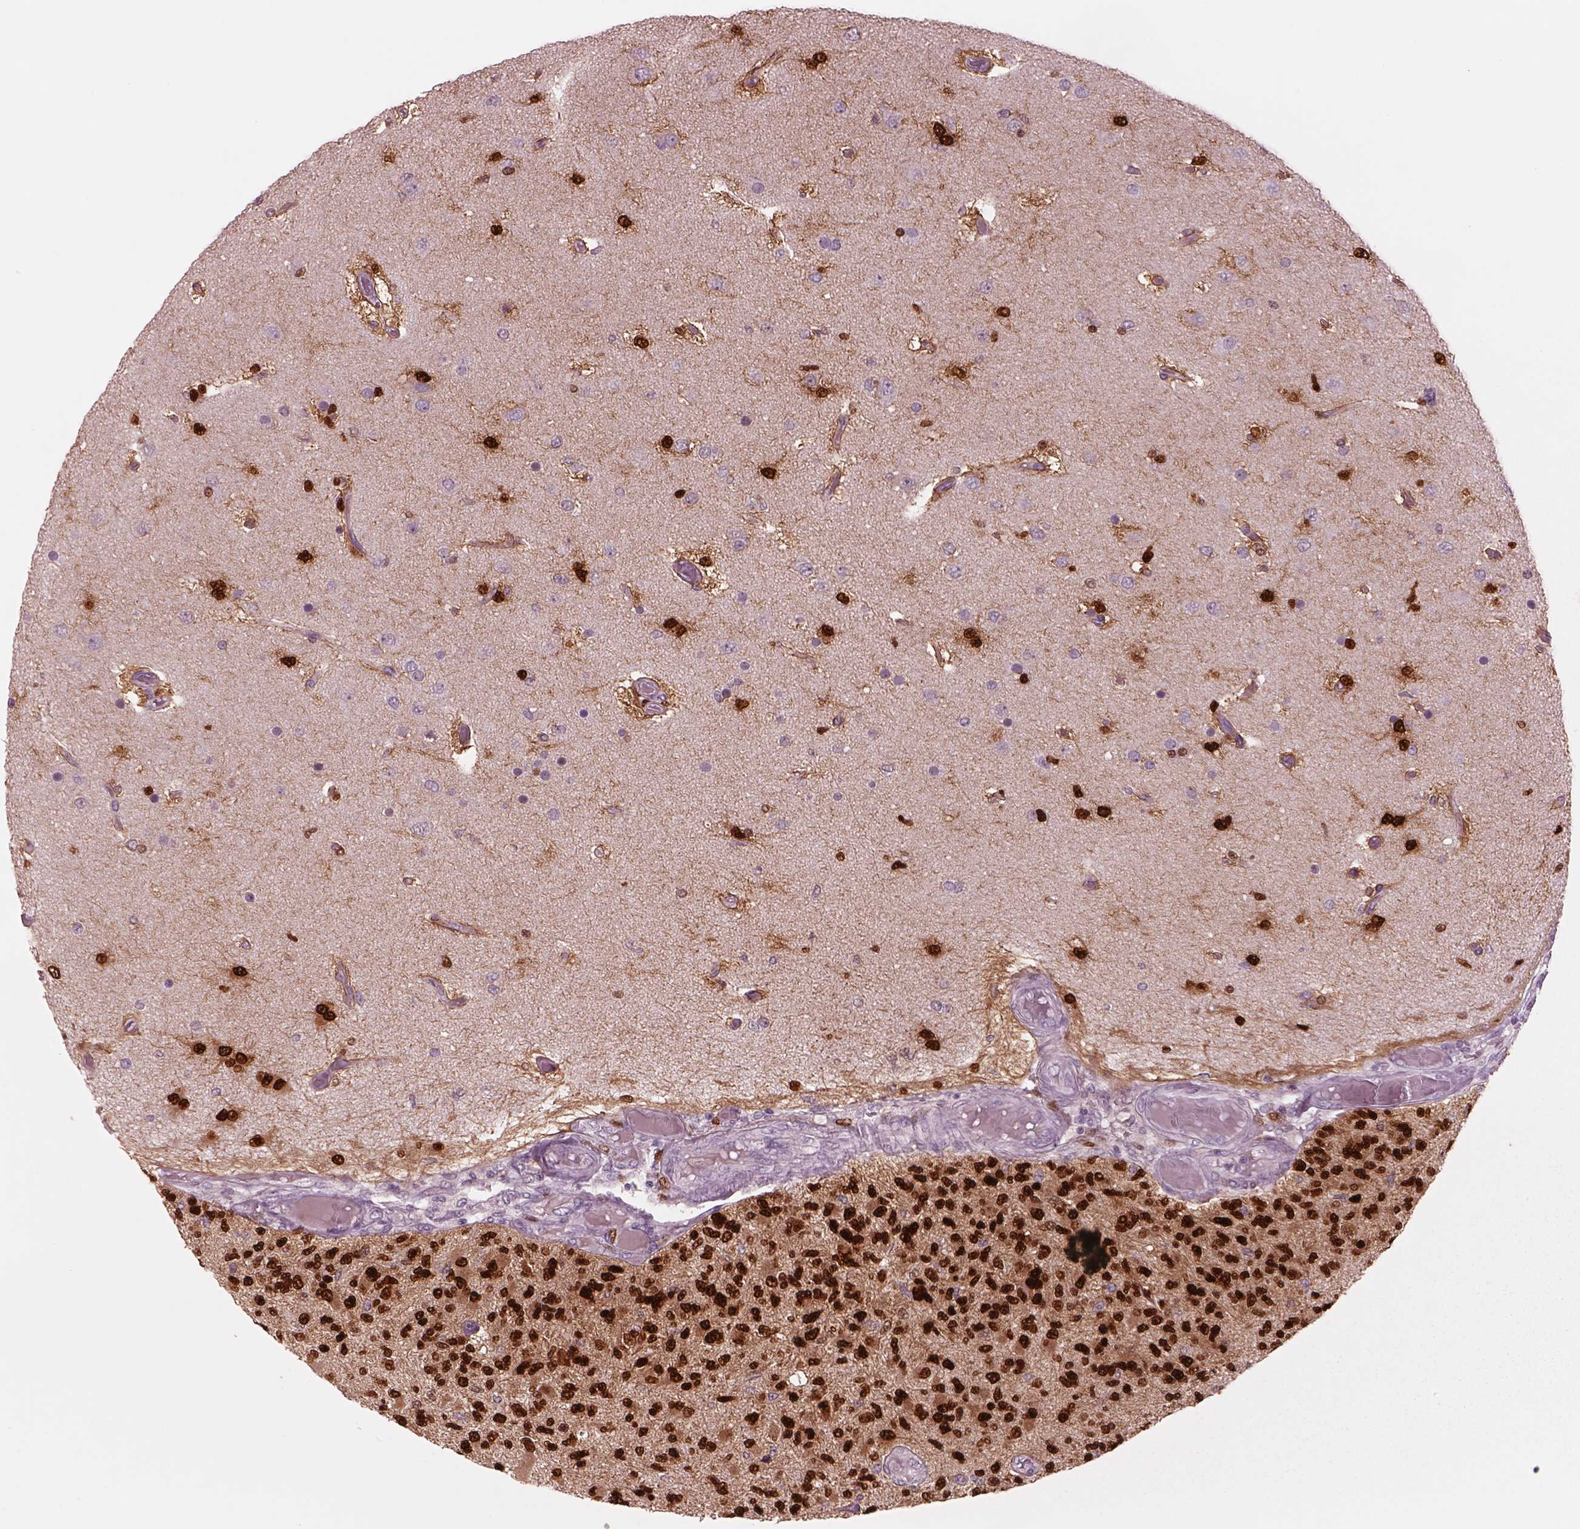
{"staining": {"intensity": "strong", "quantity": ">75%", "location": "nuclear"}, "tissue": "glioma", "cell_type": "Tumor cells", "image_type": "cancer", "snomed": [{"axis": "morphology", "description": "Glioma, malignant, High grade"}, {"axis": "topography", "description": "Brain"}], "caption": "Immunohistochemistry (IHC) histopathology image of human high-grade glioma (malignant) stained for a protein (brown), which demonstrates high levels of strong nuclear staining in approximately >75% of tumor cells.", "gene": "SOX9", "patient": {"sex": "female", "age": 63}}